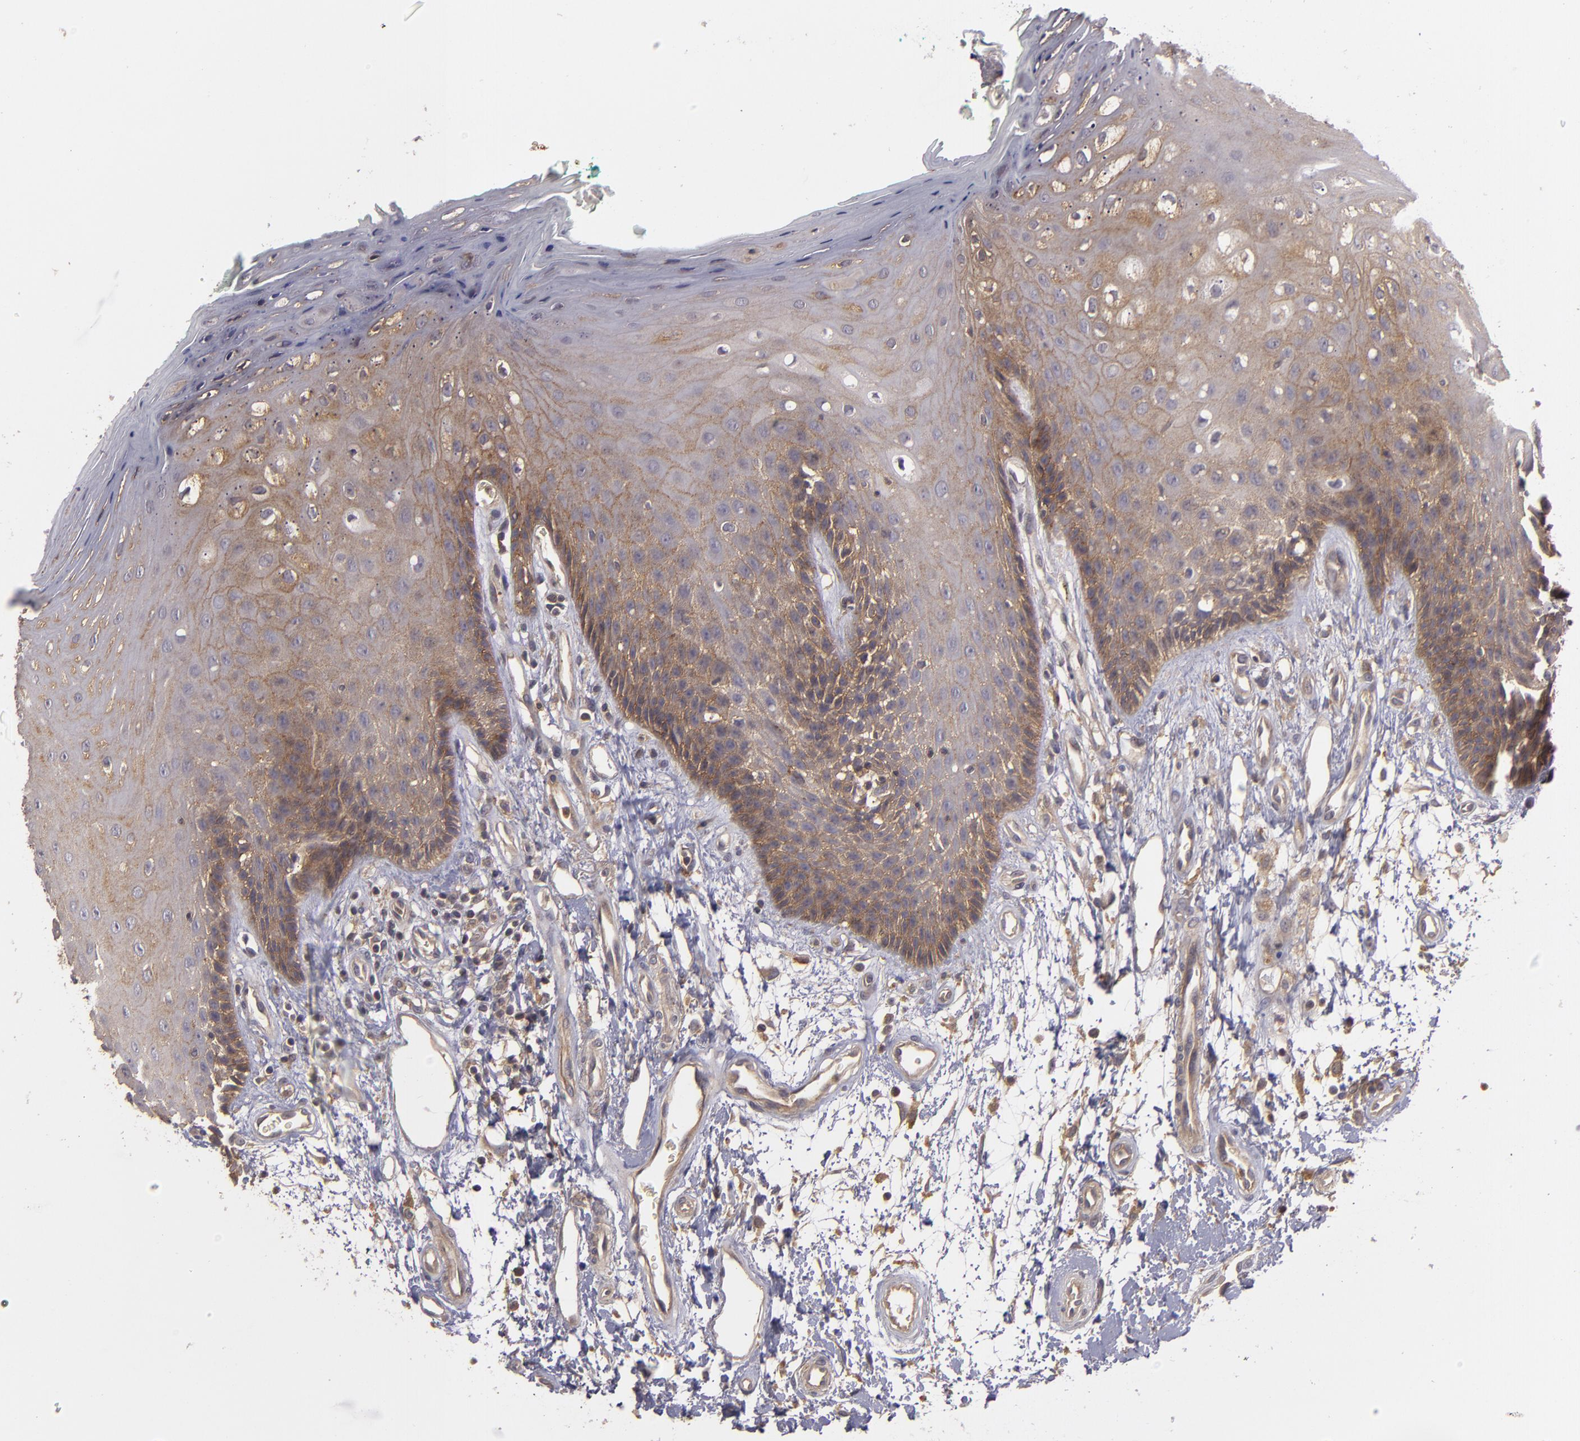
{"staining": {"intensity": "moderate", "quantity": "25%-75%", "location": "cytoplasmic/membranous"}, "tissue": "oral mucosa", "cell_type": "Squamous epithelial cells", "image_type": "normal", "snomed": [{"axis": "morphology", "description": "Normal tissue, NOS"}, {"axis": "morphology", "description": "Squamous cell carcinoma, NOS"}, {"axis": "topography", "description": "Skeletal muscle"}, {"axis": "topography", "description": "Oral tissue"}, {"axis": "topography", "description": "Head-Neck"}], "caption": "Protein expression analysis of benign oral mucosa demonstrates moderate cytoplasmic/membranous positivity in about 25%-75% of squamous epithelial cells. The staining was performed using DAB (3,3'-diaminobenzidine), with brown indicating positive protein expression. Nuclei are stained blue with hematoxylin.", "gene": "HRAS", "patient": {"sex": "female", "age": 84}}